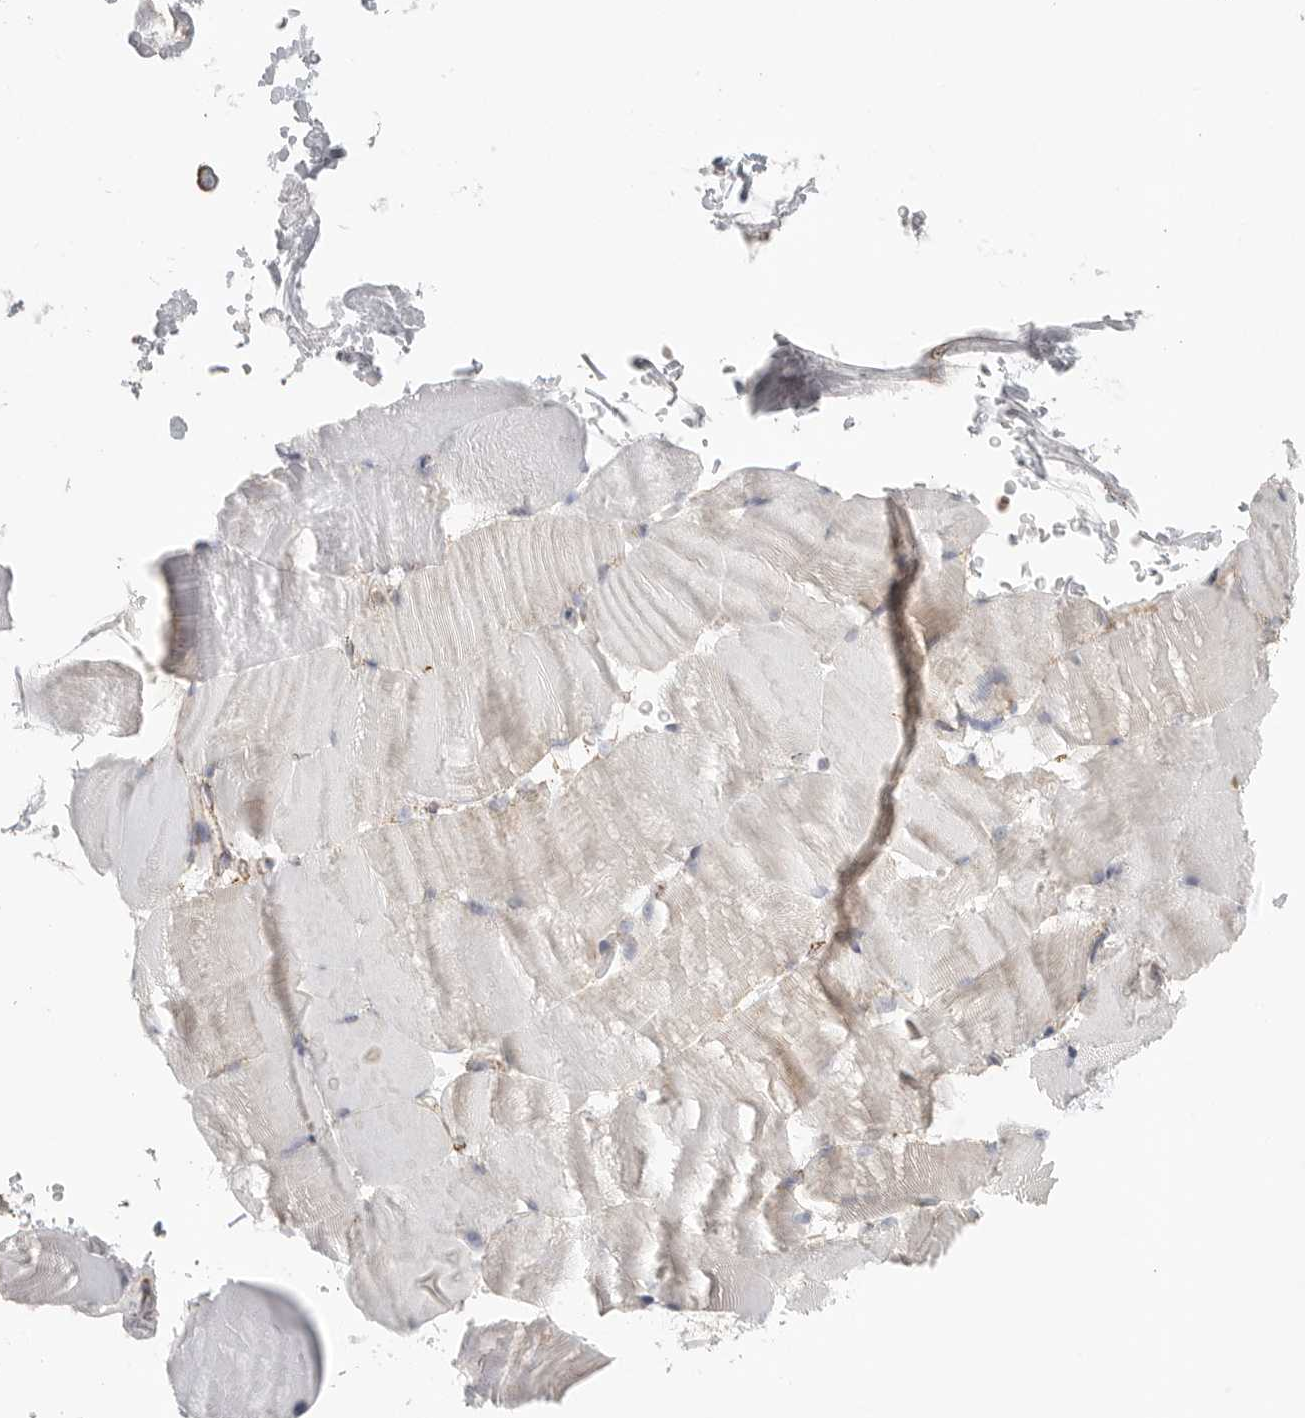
{"staining": {"intensity": "weak", "quantity": ">75%", "location": "cytoplasmic/membranous"}, "tissue": "skeletal muscle", "cell_type": "Myocytes", "image_type": "normal", "snomed": [{"axis": "morphology", "description": "Normal tissue, NOS"}, {"axis": "topography", "description": "Skeletal muscle"}, {"axis": "topography", "description": "Parathyroid gland"}], "caption": "DAB immunohistochemical staining of benign skeletal muscle demonstrates weak cytoplasmic/membranous protein staining in about >75% of myocytes.", "gene": "SLC25A26", "patient": {"sex": "female", "age": 37}}